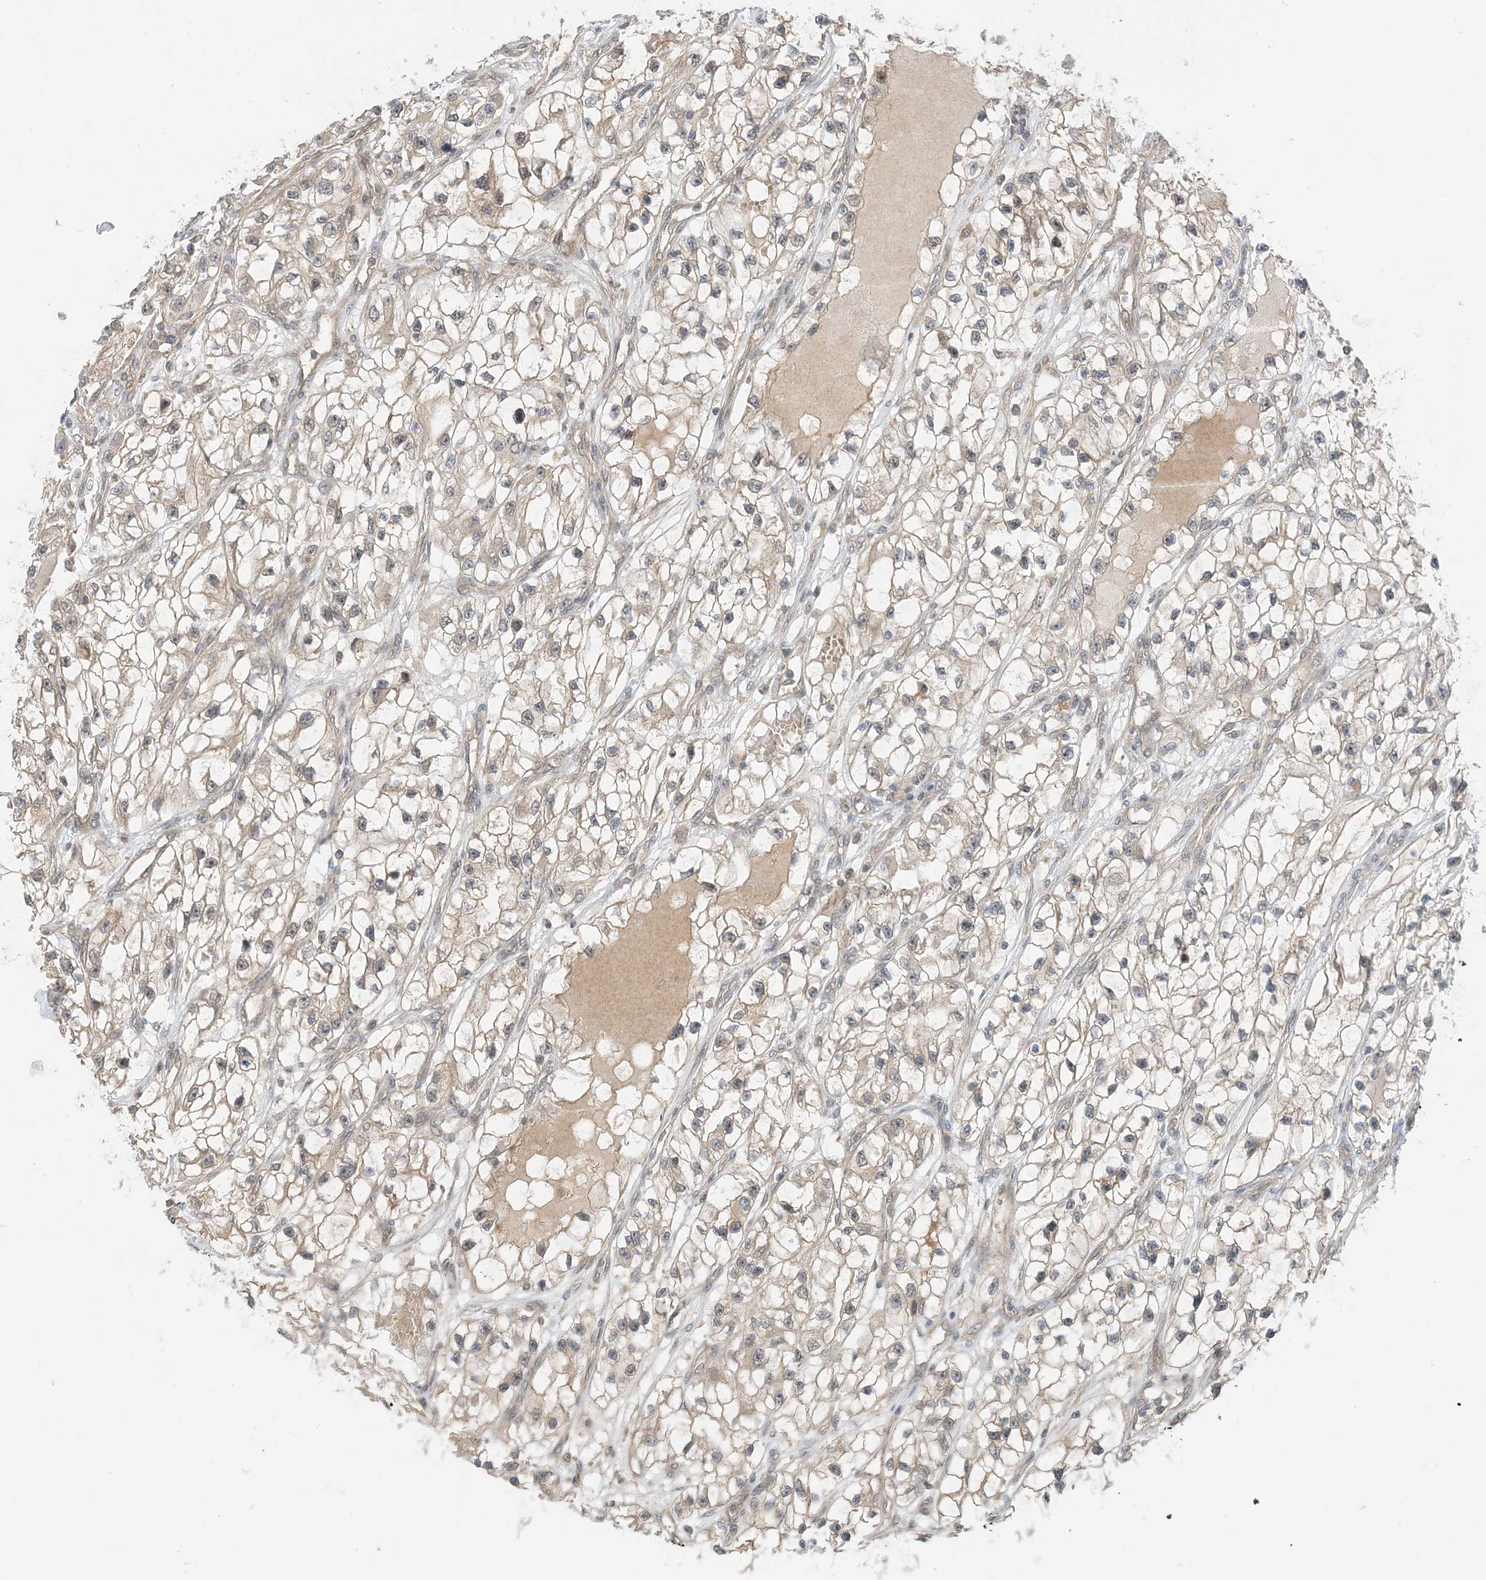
{"staining": {"intensity": "weak", "quantity": ">75%", "location": "cytoplasmic/membranous"}, "tissue": "renal cancer", "cell_type": "Tumor cells", "image_type": "cancer", "snomed": [{"axis": "morphology", "description": "Adenocarcinoma, NOS"}, {"axis": "topography", "description": "Kidney"}], "caption": "Protein analysis of renal cancer tissue displays weak cytoplasmic/membranous positivity in approximately >75% of tumor cells.", "gene": "WDR26", "patient": {"sex": "female", "age": 57}}